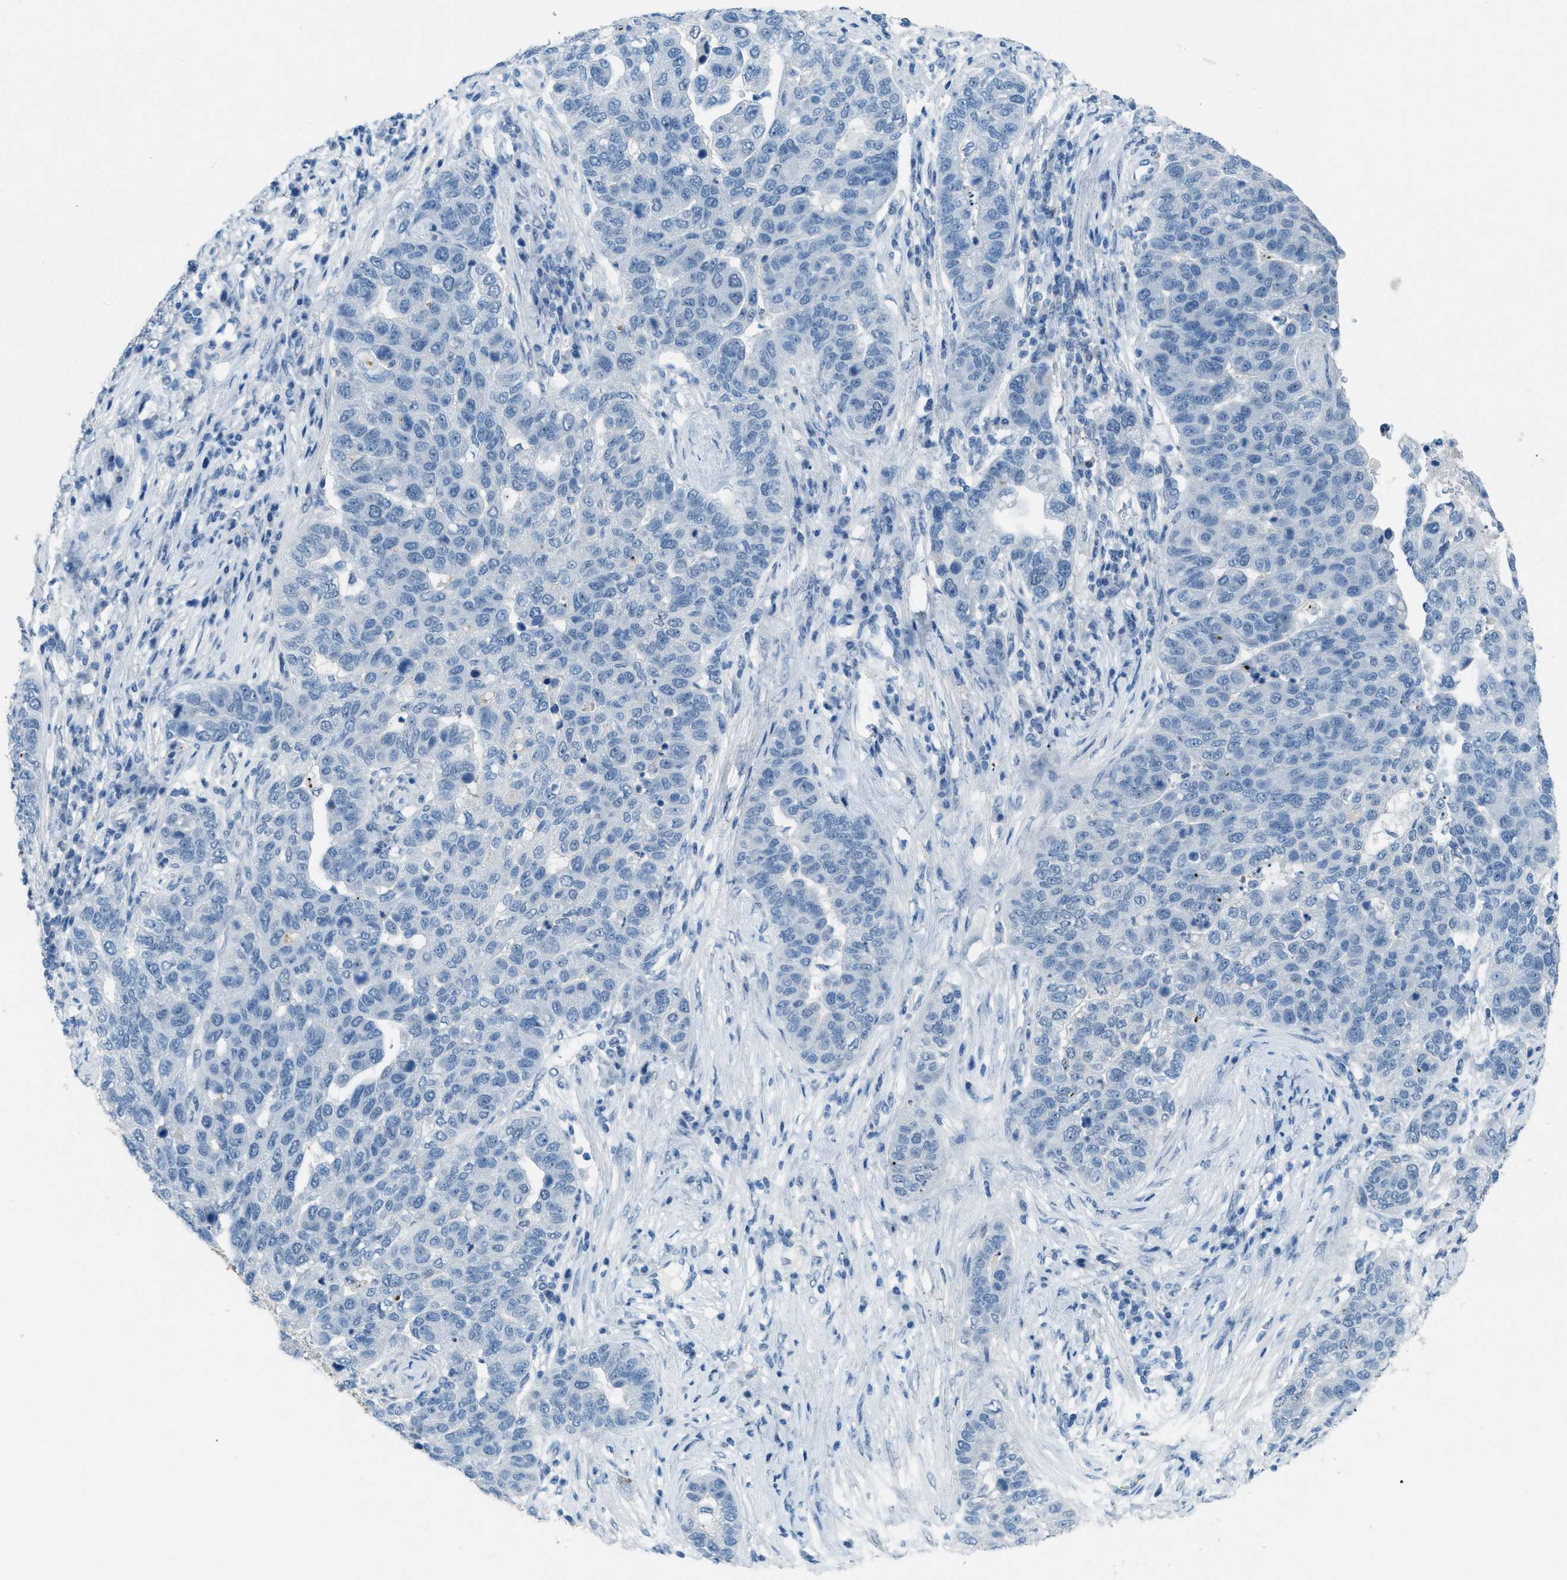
{"staining": {"intensity": "negative", "quantity": "none", "location": "none"}, "tissue": "pancreatic cancer", "cell_type": "Tumor cells", "image_type": "cancer", "snomed": [{"axis": "morphology", "description": "Adenocarcinoma, NOS"}, {"axis": "topography", "description": "Pancreas"}], "caption": "Human pancreatic cancer stained for a protein using IHC reveals no staining in tumor cells.", "gene": "TTC13", "patient": {"sex": "female", "age": 61}}